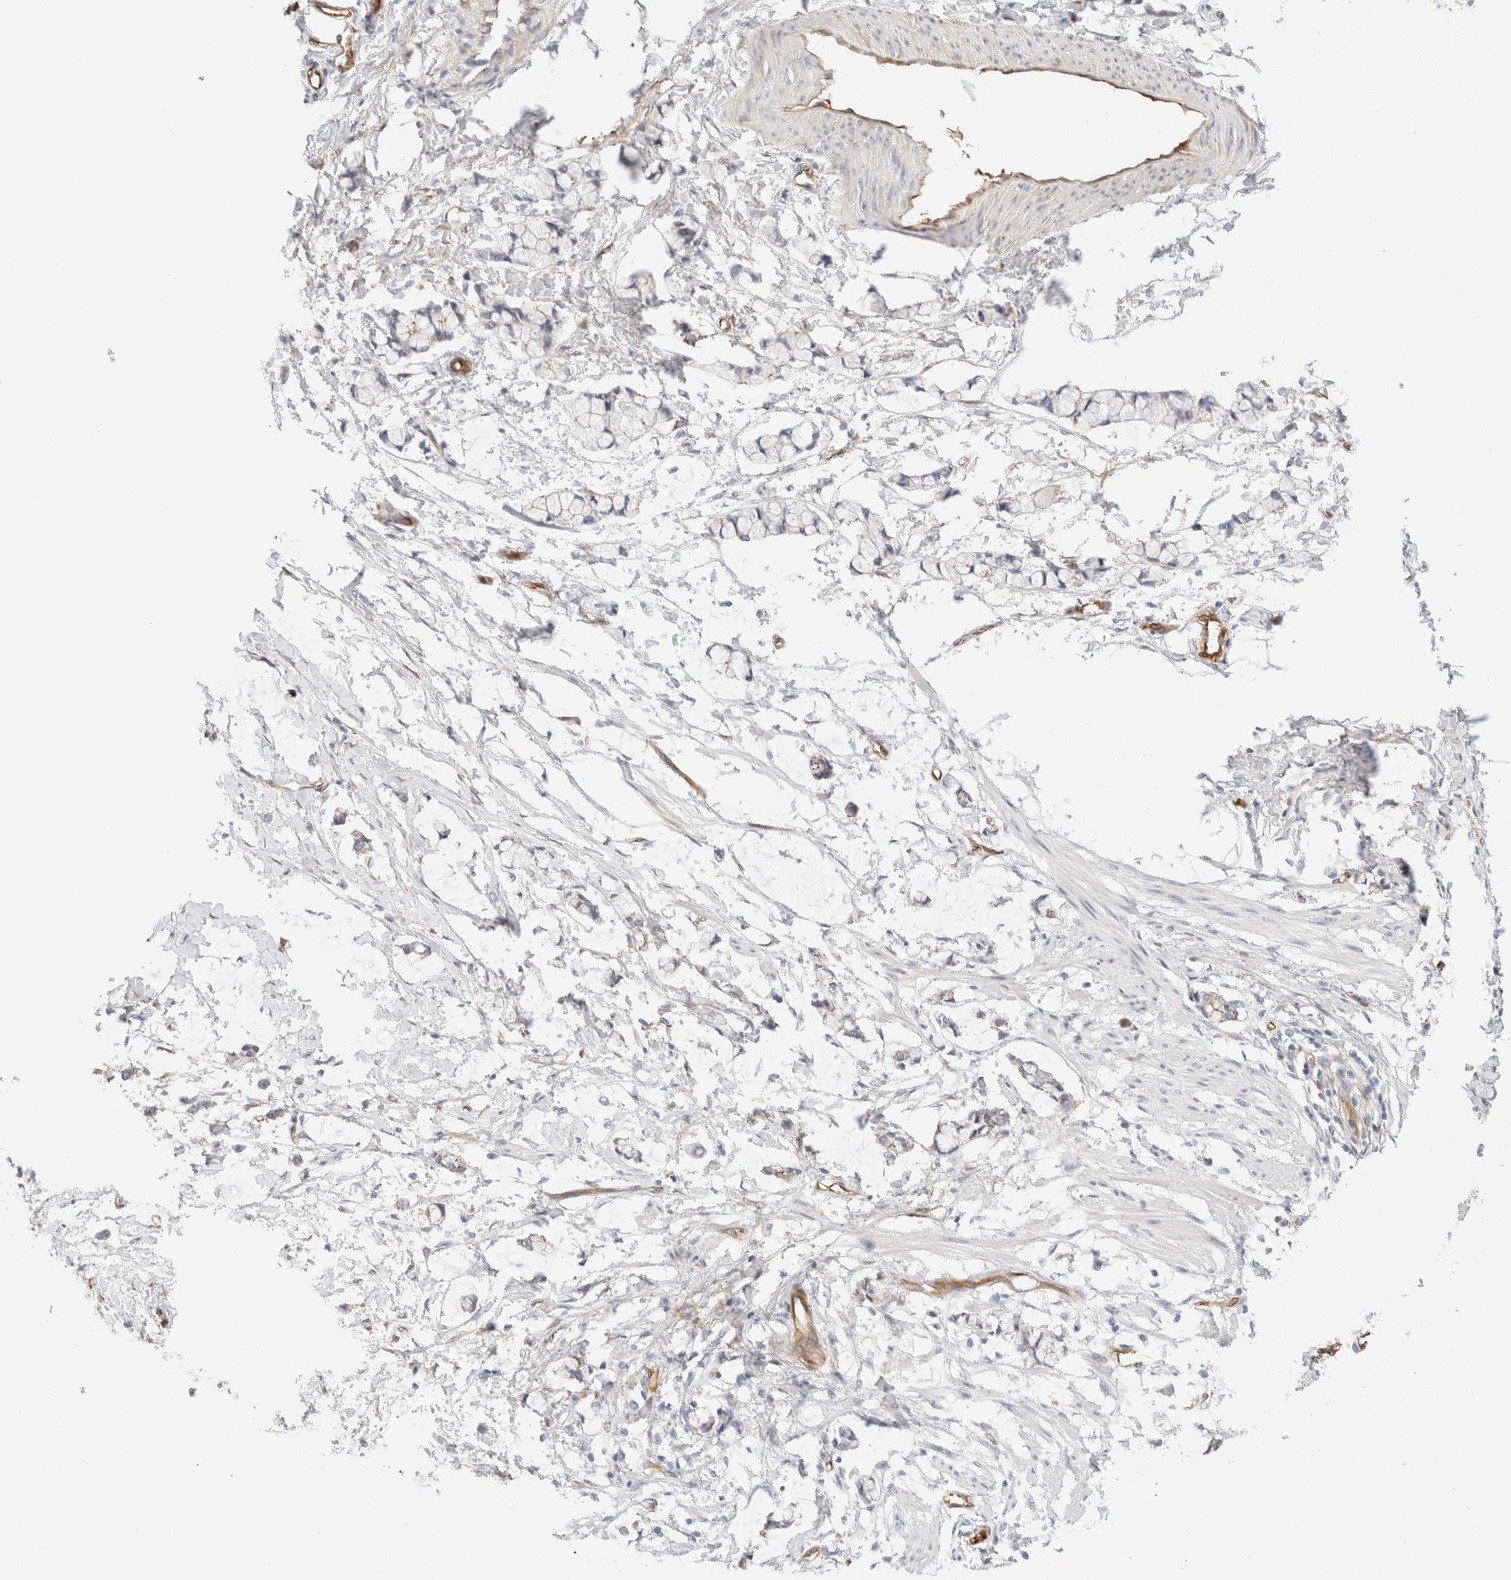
{"staining": {"intensity": "weak", "quantity": "<25%", "location": "cytoplasmic/membranous"}, "tissue": "smooth muscle", "cell_type": "Smooth muscle cells", "image_type": "normal", "snomed": [{"axis": "morphology", "description": "Normal tissue, NOS"}, {"axis": "morphology", "description": "Adenocarcinoma, NOS"}, {"axis": "topography", "description": "Smooth muscle"}, {"axis": "topography", "description": "Colon"}], "caption": "Immunohistochemistry (IHC) photomicrograph of unremarkable human smooth muscle stained for a protein (brown), which reveals no positivity in smooth muscle cells.", "gene": "LMCD1", "patient": {"sex": "male", "age": 14}}